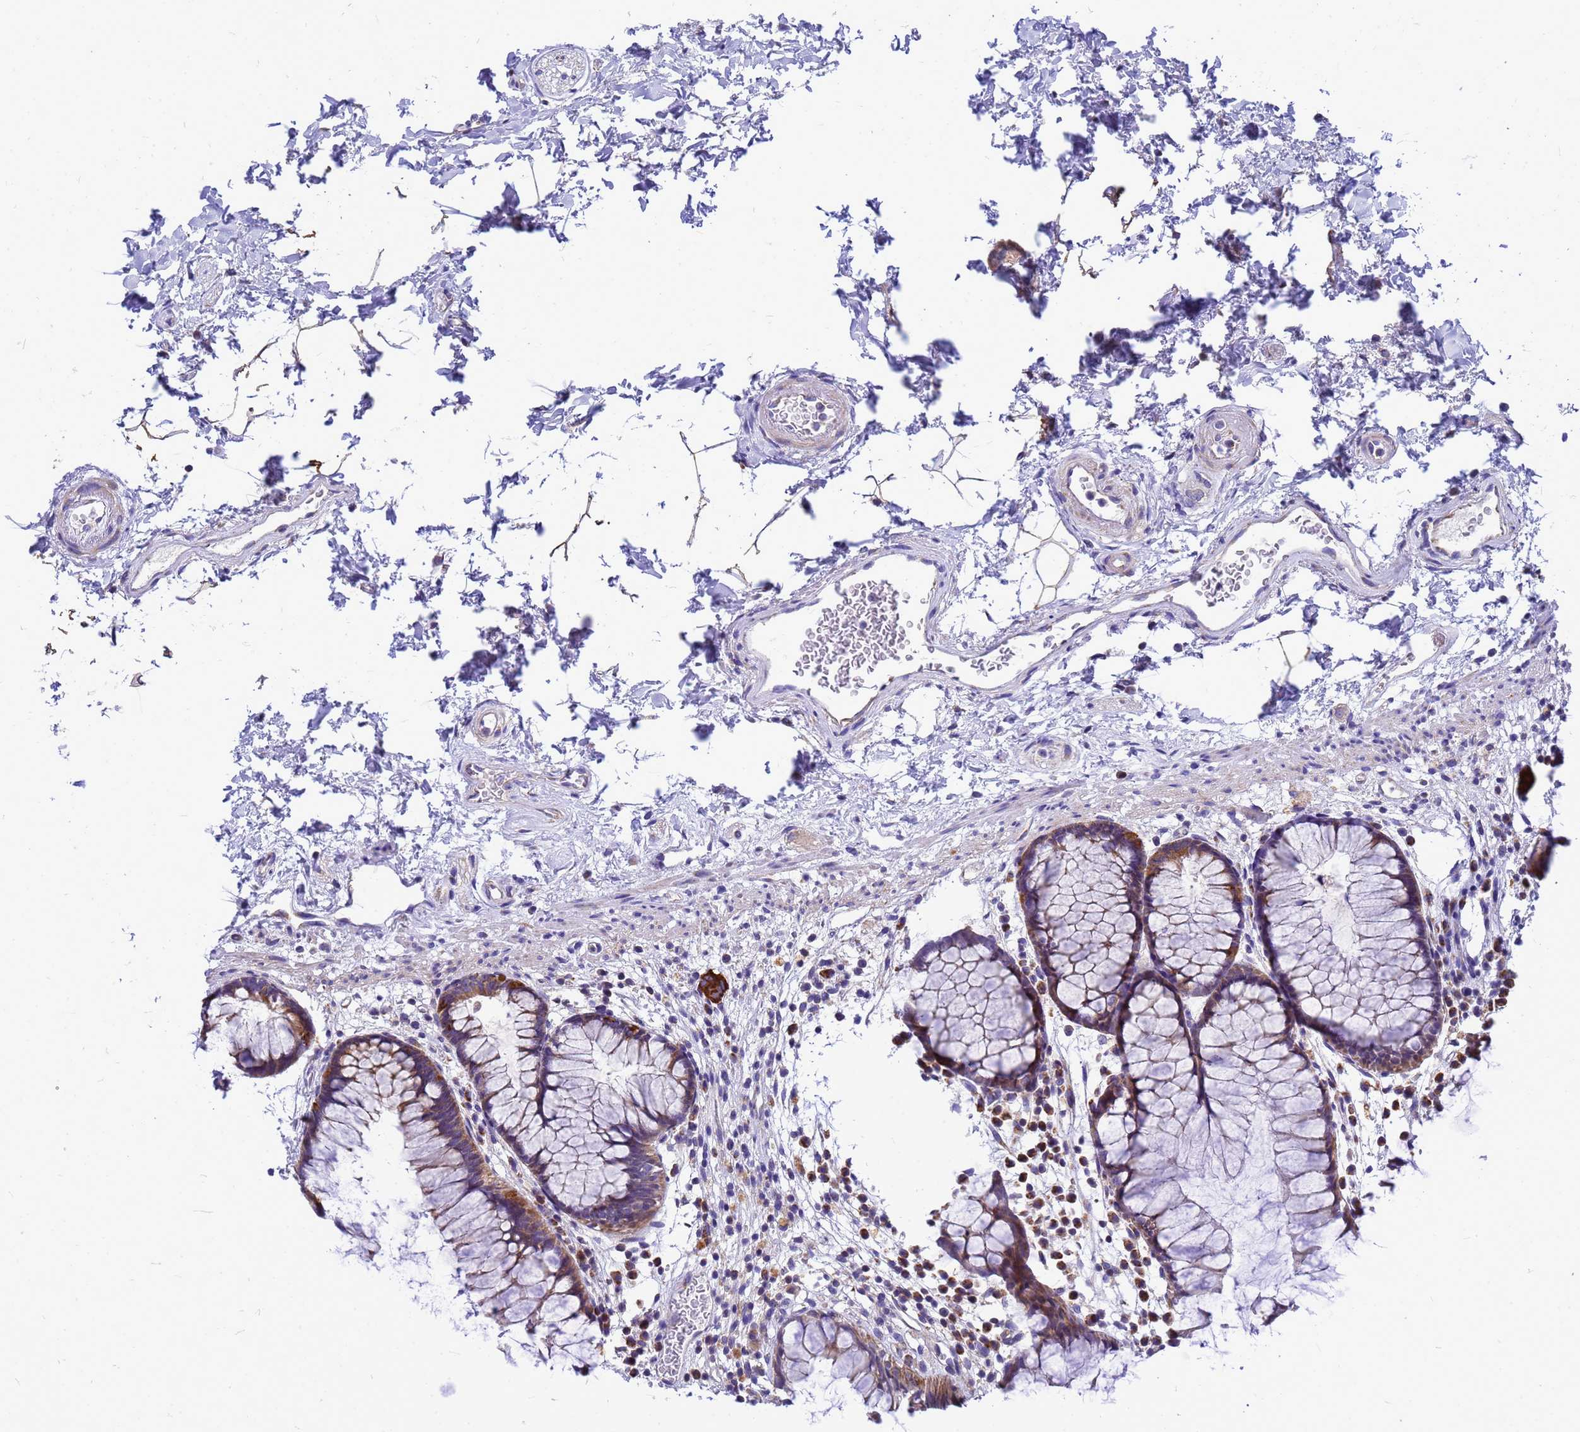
{"staining": {"intensity": "moderate", "quantity": ">75%", "location": "cytoplasmic/membranous"}, "tissue": "rectum", "cell_type": "Glandular cells", "image_type": "normal", "snomed": [{"axis": "morphology", "description": "Normal tissue, NOS"}, {"axis": "topography", "description": "Rectum"}], "caption": "The image reveals immunohistochemical staining of normal rectum. There is moderate cytoplasmic/membranous staining is present in about >75% of glandular cells.", "gene": "CMC4", "patient": {"sex": "male", "age": 51}}